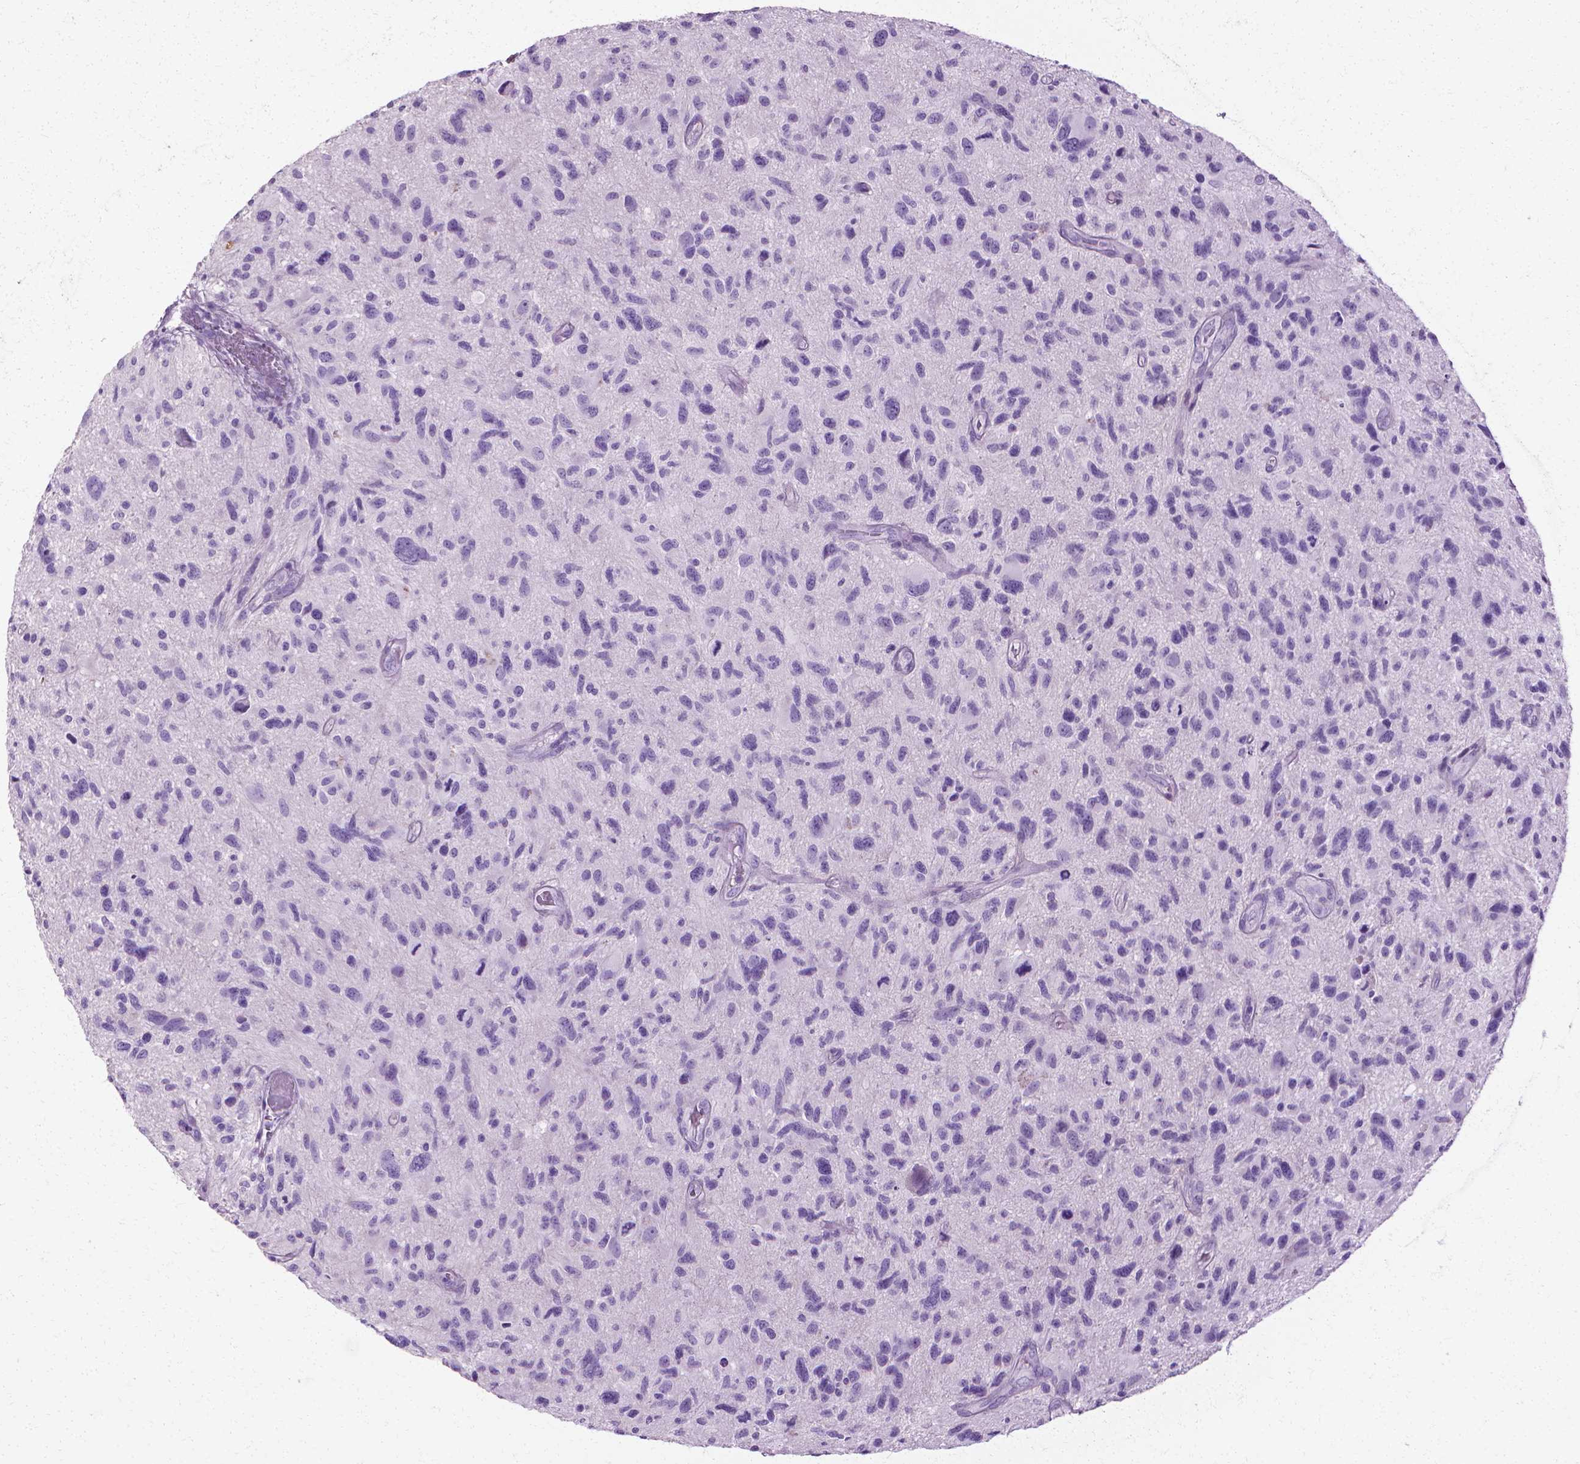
{"staining": {"intensity": "negative", "quantity": "none", "location": "none"}, "tissue": "glioma", "cell_type": "Tumor cells", "image_type": "cancer", "snomed": [{"axis": "morphology", "description": "Glioma, malignant, NOS"}, {"axis": "morphology", "description": "Glioma, malignant, High grade"}, {"axis": "topography", "description": "Brain"}], "caption": "Protein analysis of malignant glioma demonstrates no significant expression in tumor cells.", "gene": "CFAP157", "patient": {"sex": "female", "age": 71}}